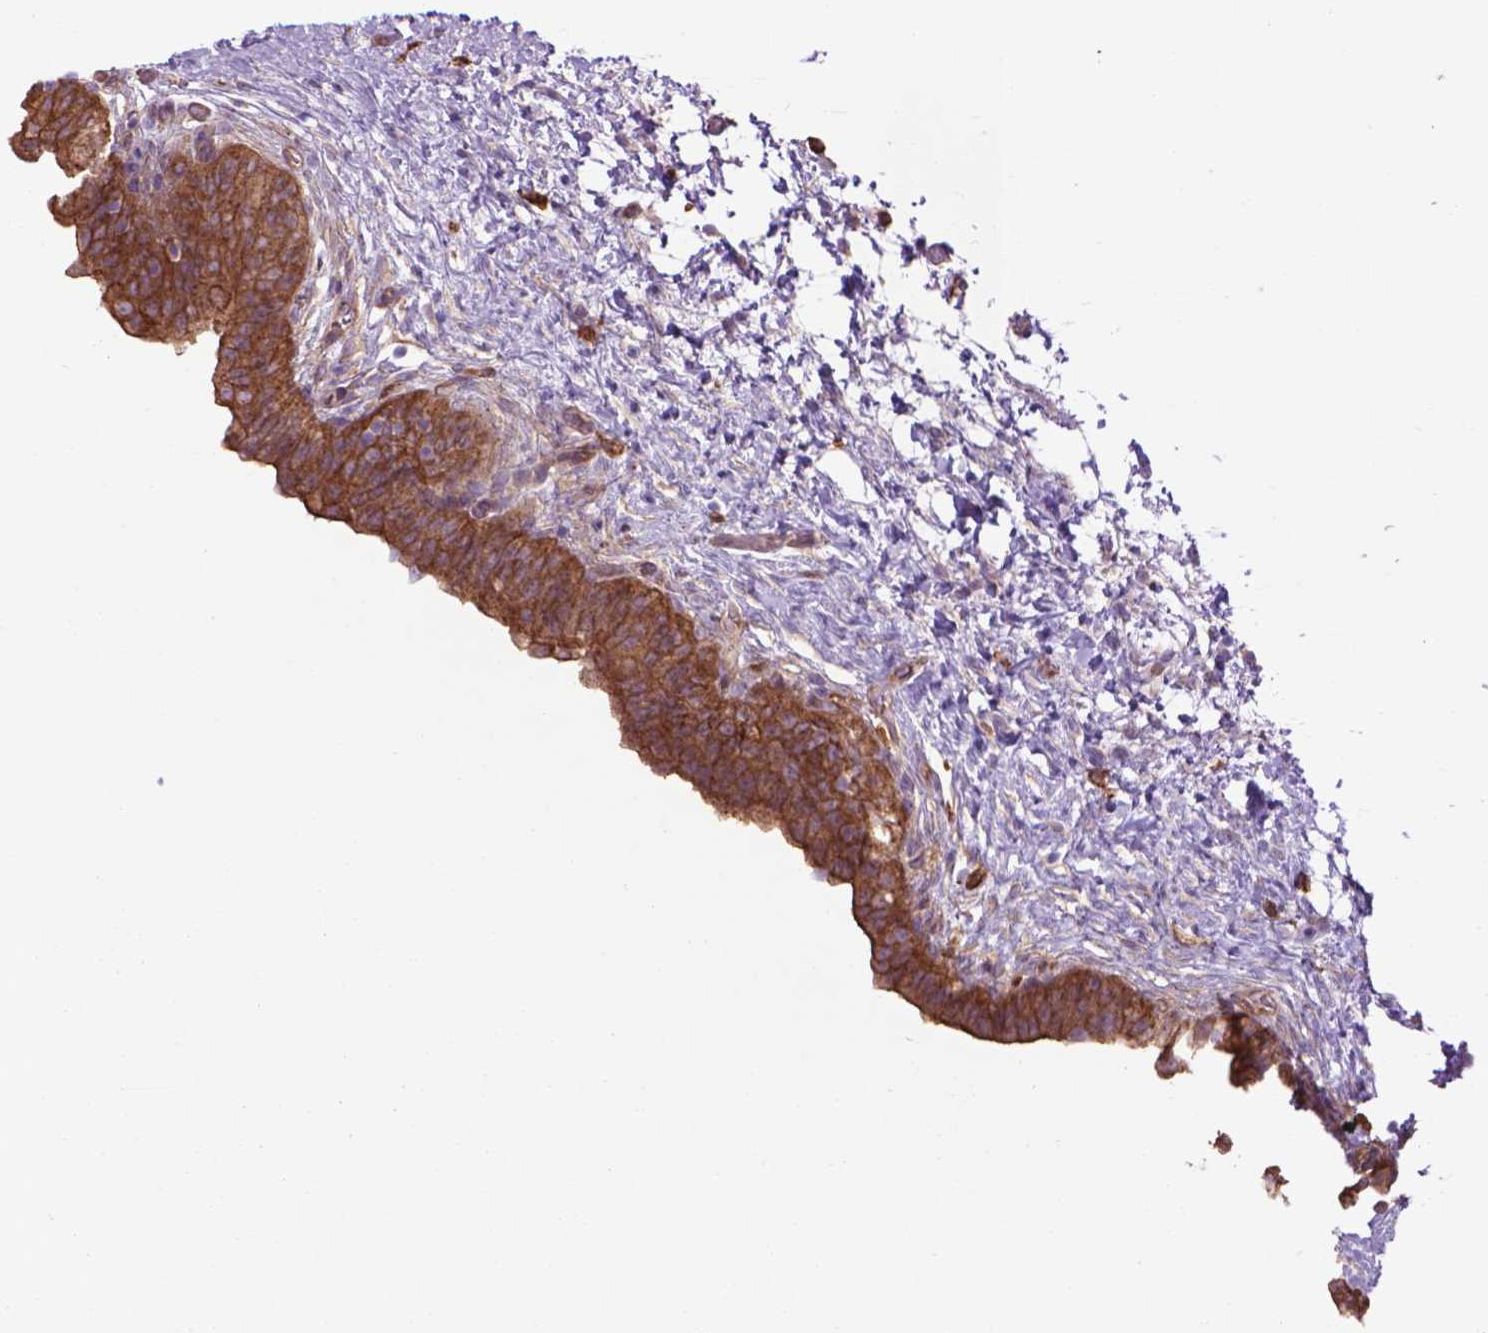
{"staining": {"intensity": "strong", "quantity": ">75%", "location": "cytoplasmic/membranous"}, "tissue": "urinary bladder", "cell_type": "Urothelial cells", "image_type": "normal", "snomed": [{"axis": "morphology", "description": "Normal tissue, NOS"}, {"axis": "topography", "description": "Urinary bladder"}], "caption": "A high amount of strong cytoplasmic/membranous expression is identified in about >75% of urothelial cells in unremarkable urinary bladder.", "gene": "CORO1B", "patient": {"sex": "male", "age": 69}}